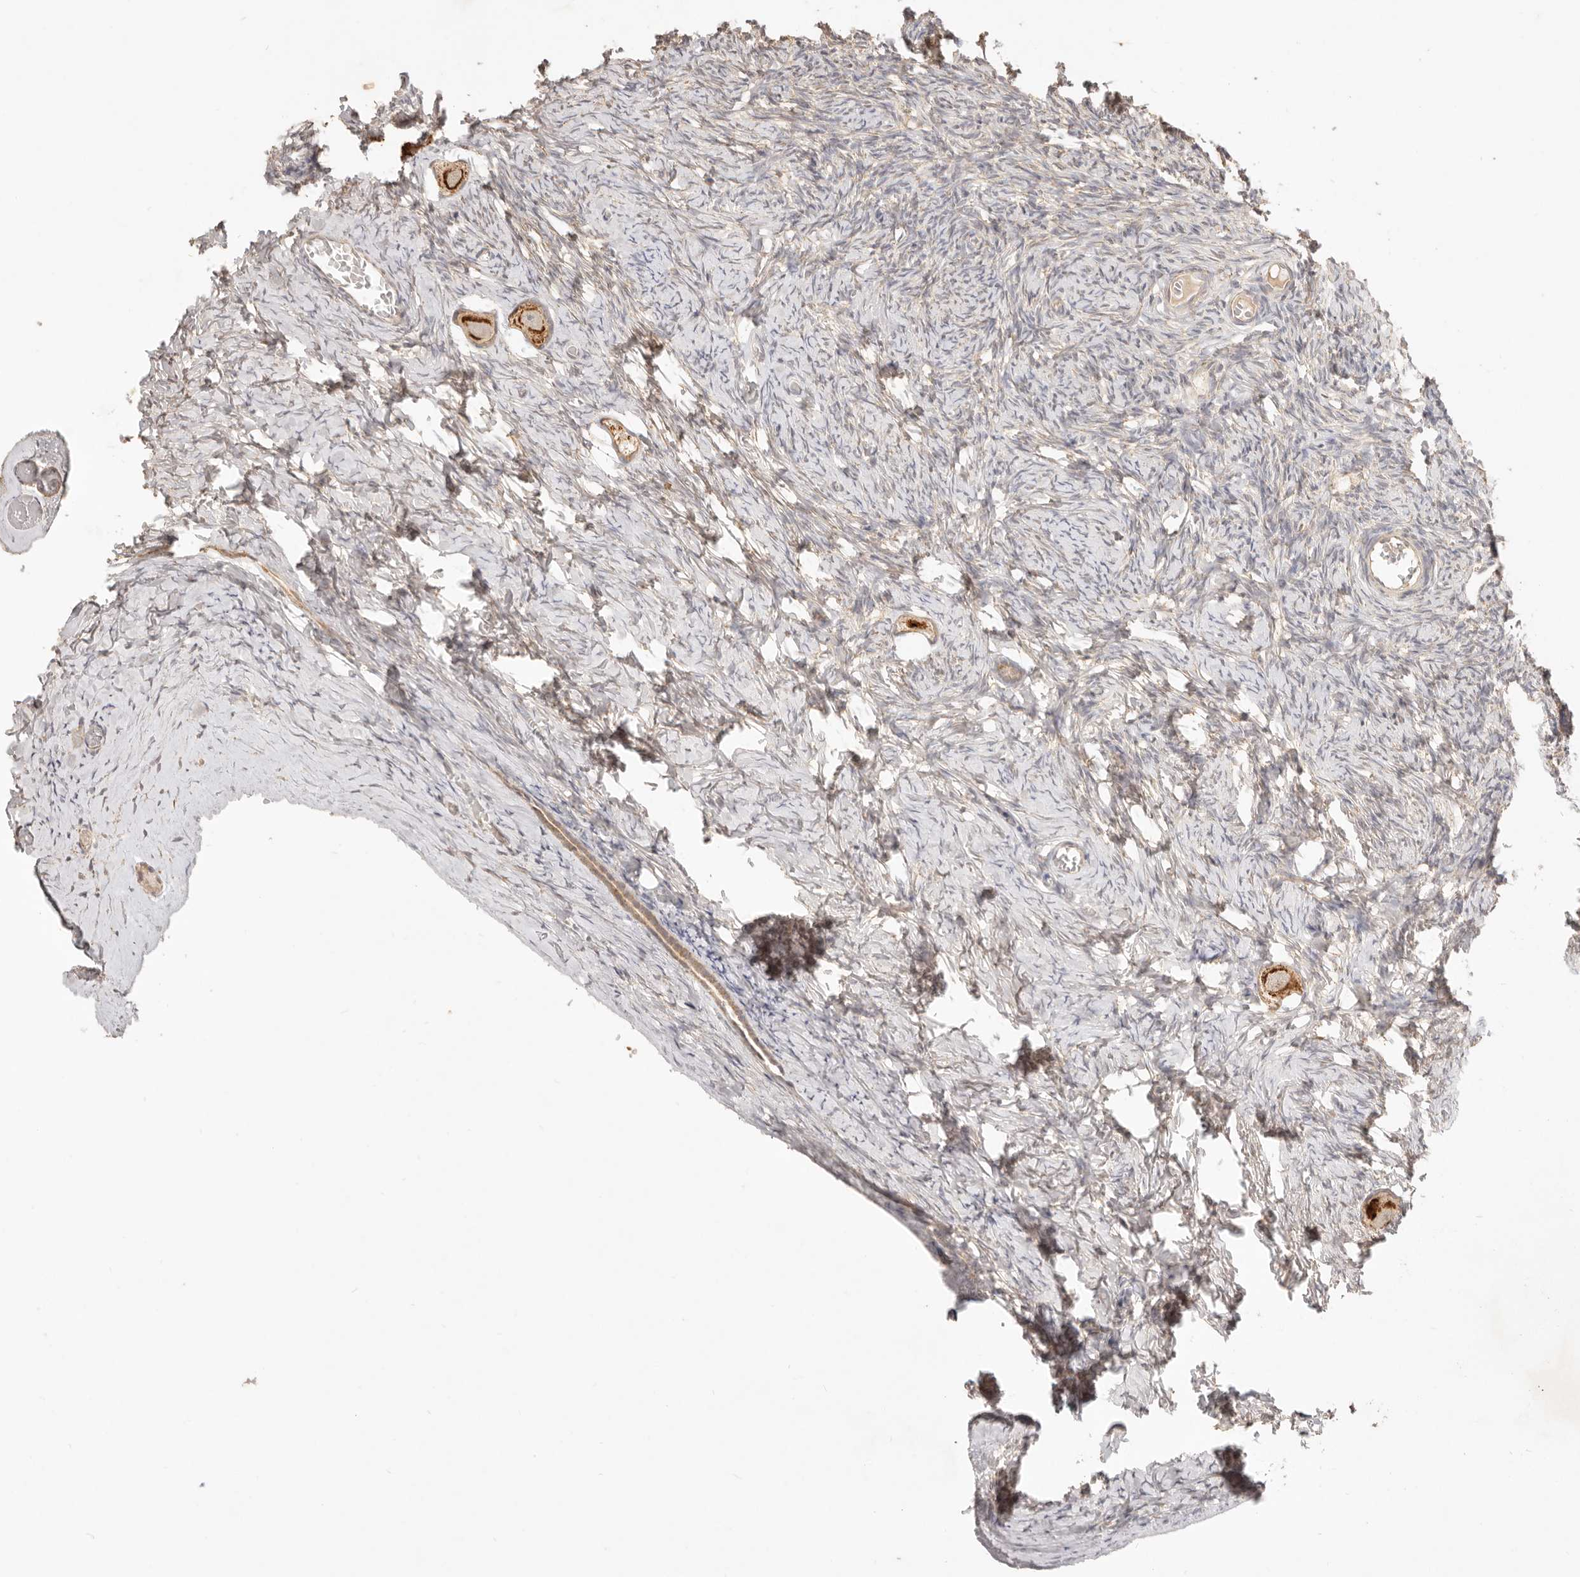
{"staining": {"intensity": "moderate", "quantity": ">75%", "location": "cytoplasmic/membranous"}, "tissue": "ovary", "cell_type": "Follicle cells", "image_type": "normal", "snomed": [{"axis": "morphology", "description": "Normal tissue, NOS"}, {"axis": "topography", "description": "Ovary"}], "caption": "DAB immunohistochemical staining of normal human ovary shows moderate cytoplasmic/membranous protein positivity in about >75% of follicle cells.", "gene": "CPLANE2", "patient": {"sex": "female", "age": 27}}